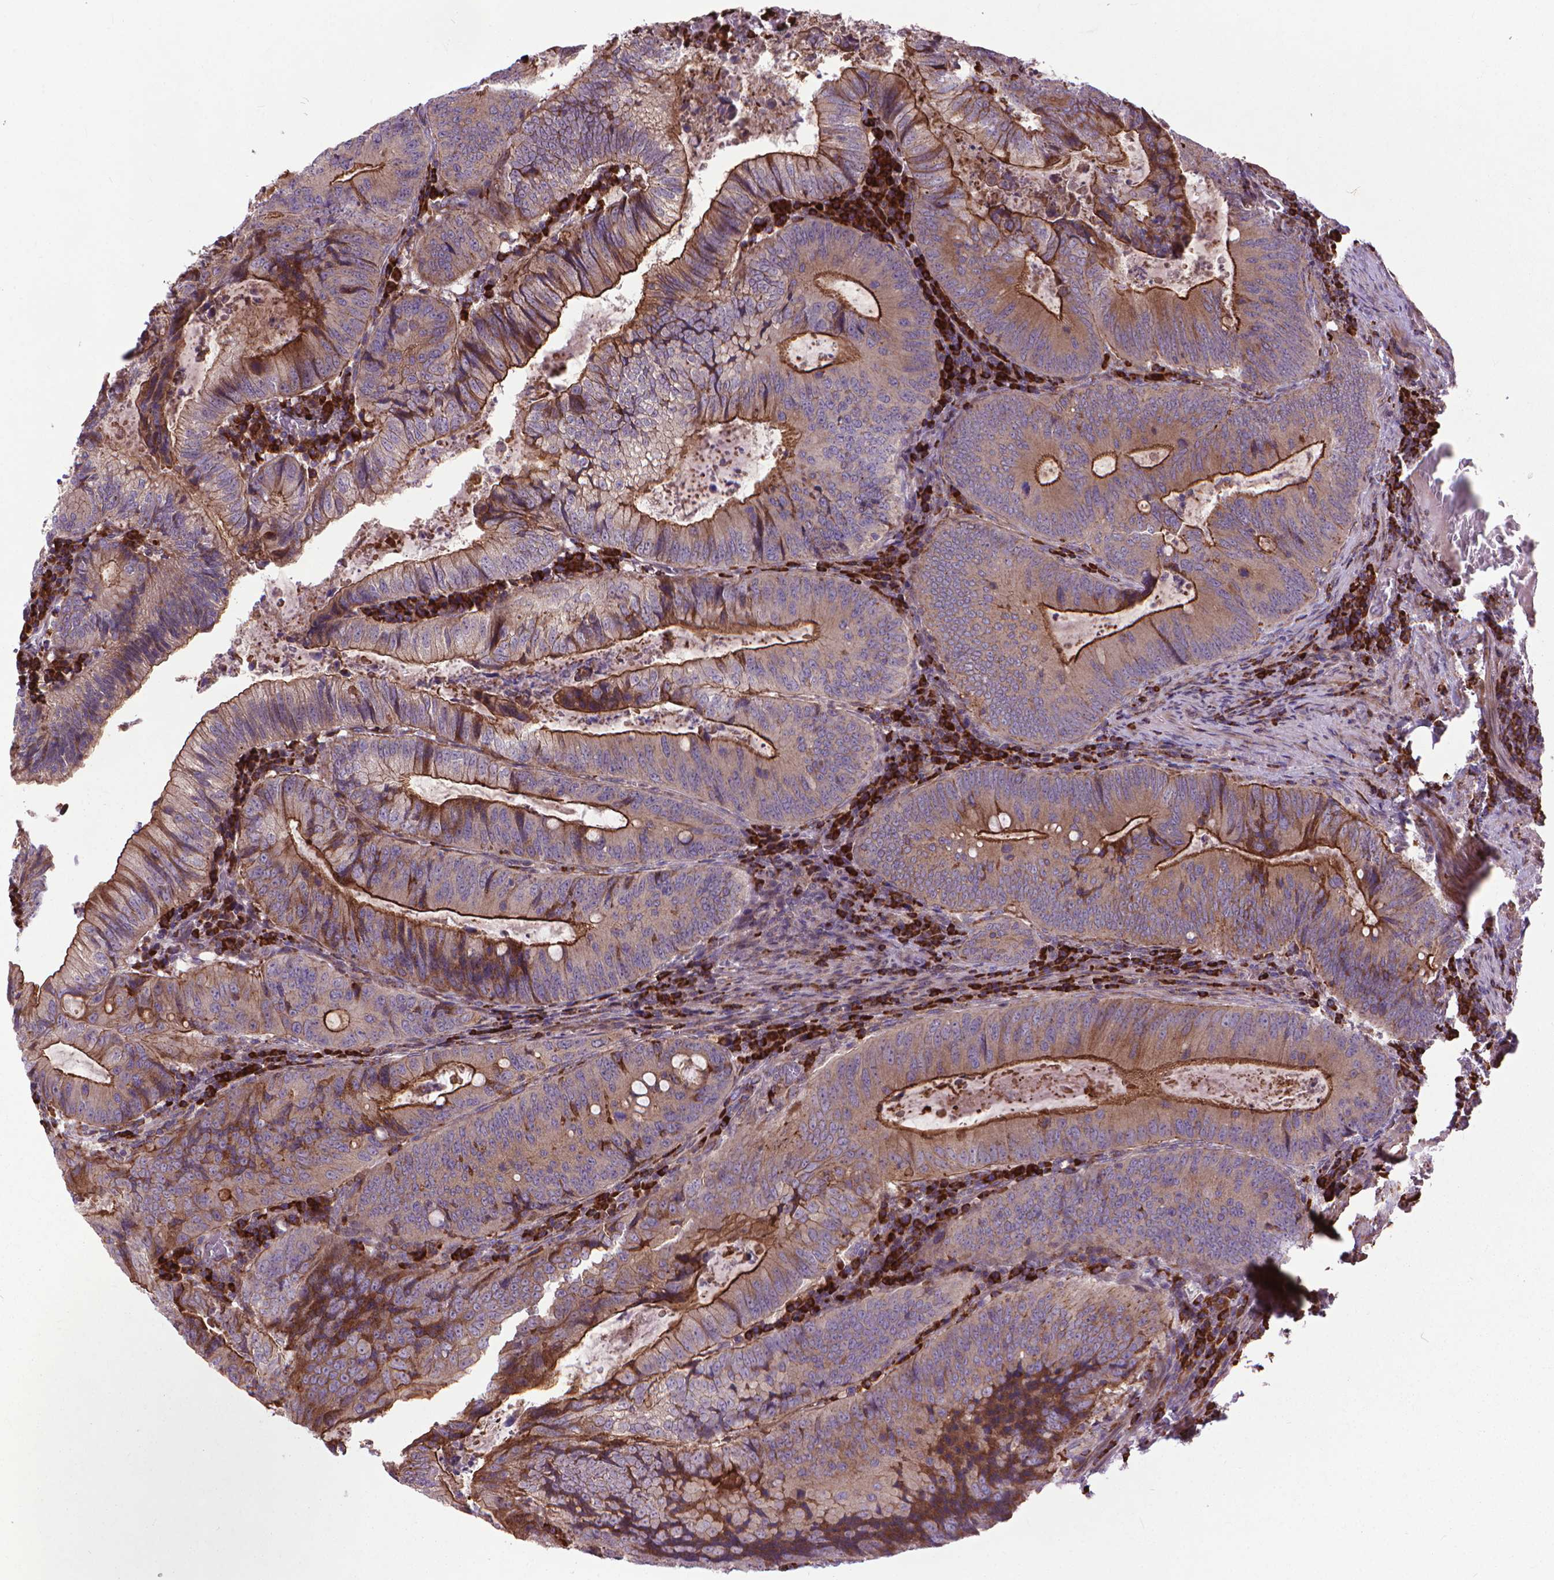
{"staining": {"intensity": "strong", "quantity": "25%-75%", "location": "cytoplasmic/membranous"}, "tissue": "colorectal cancer", "cell_type": "Tumor cells", "image_type": "cancer", "snomed": [{"axis": "morphology", "description": "Adenocarcinoma, NOS"}, {"axis": "topography", "description": "Colon"}], "caption": "The immunohistochemical stain shows strong cytoplasmic/membranous positivity in tumor cells of colorectal cancer (adenocarcinoma) tissue.", "gene": "MYH14", "patient": {"sex": "male", "age": 67}}